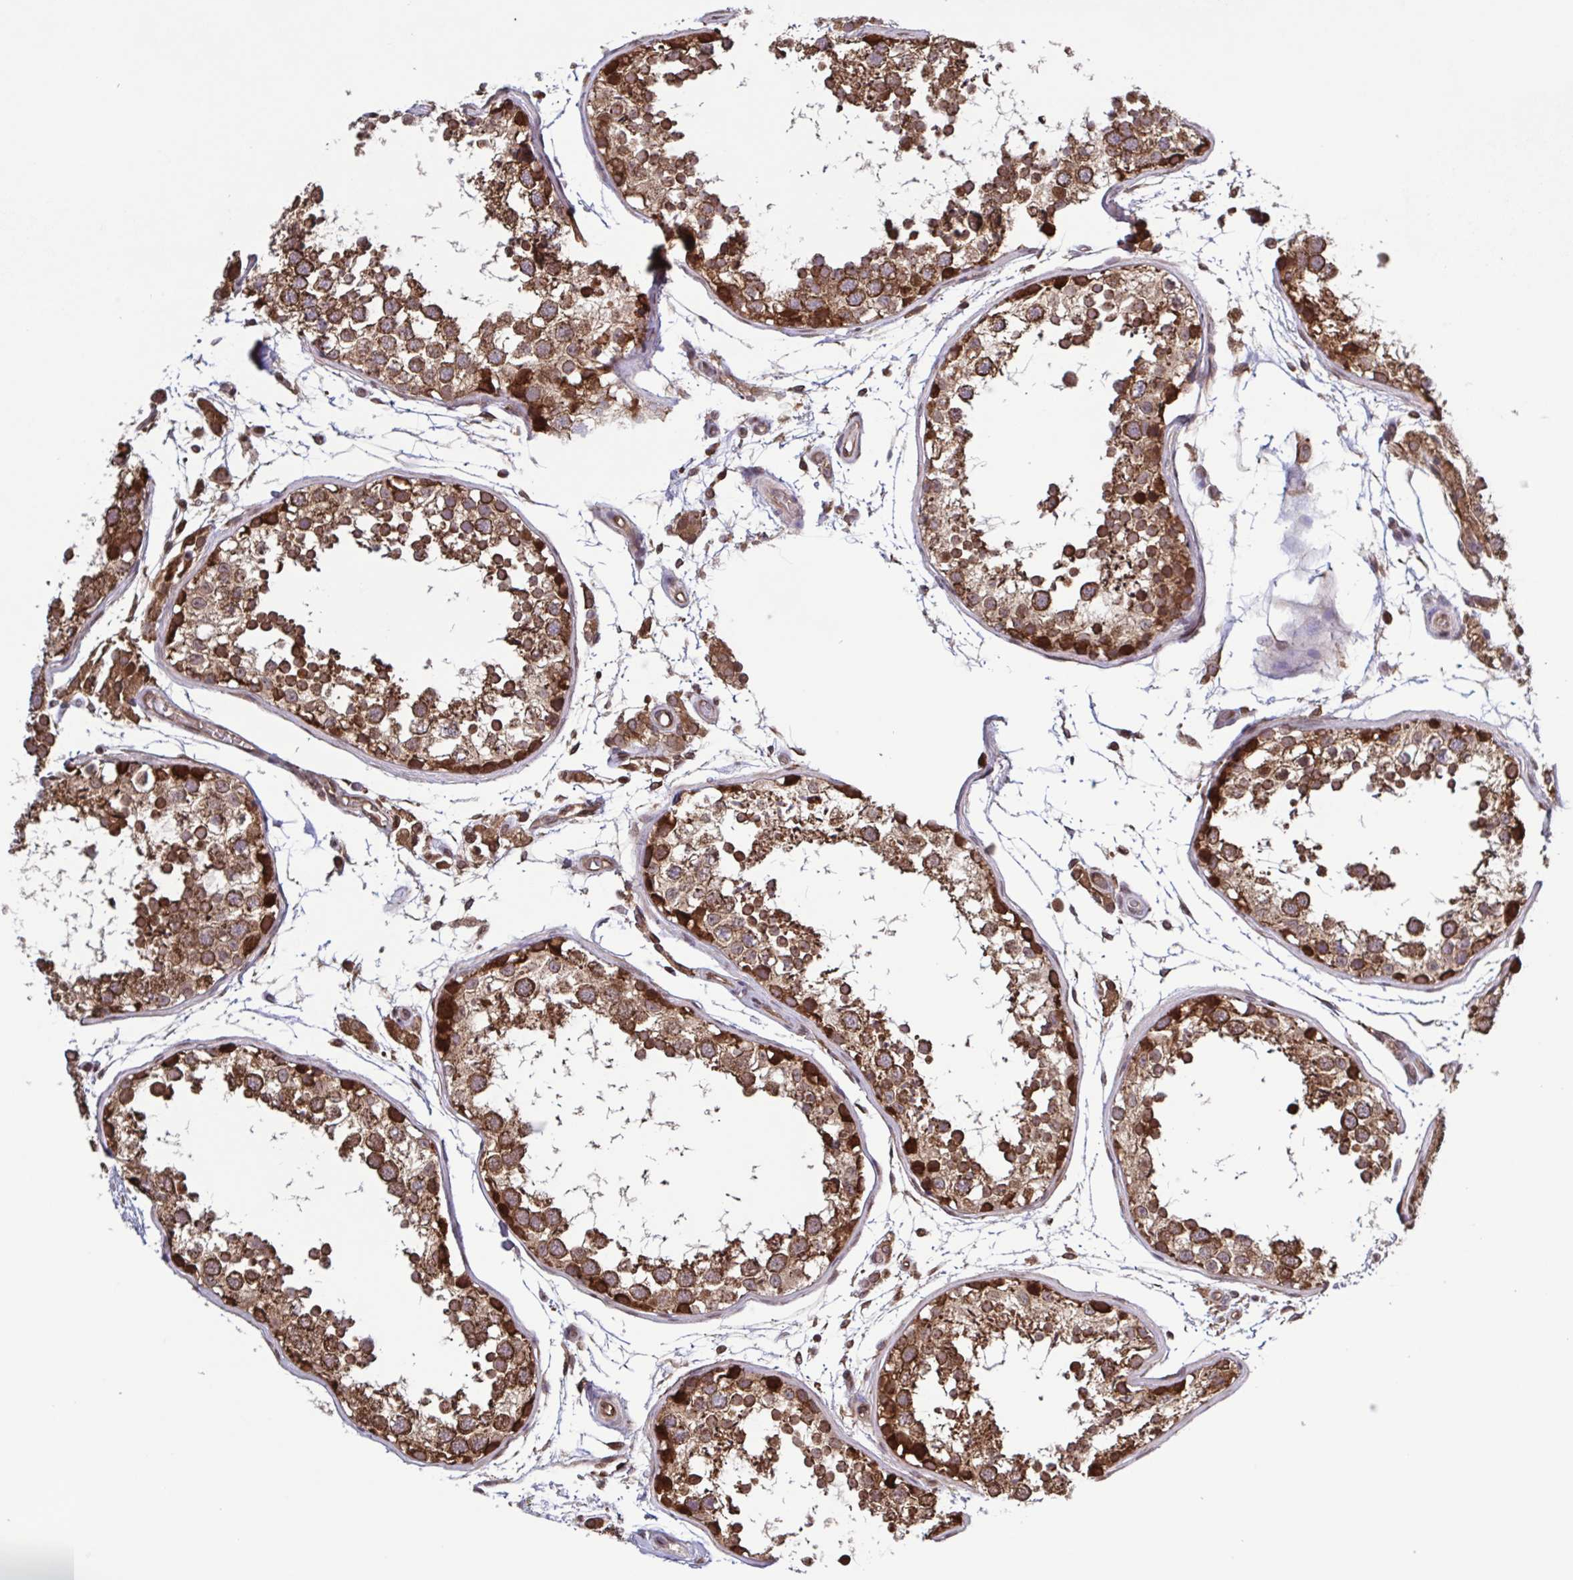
{"staining": {"intensity": "moderate", "quantity": ">75%", "location": "cytoplasmic/membranous"}, "tissue": "testis", "cell_type": "Cells in seminiferous ducts", "image_type": "normal", "snomed": [{"axis": "morphology", "description": "Normal tissue, NOS"}, {"axis": "topography", "description": "Testis"}], "caption": "Immunohistochemical staining of unremarkable testis demonstrates >75% levels of moderate cytoplasmic/membranous protein staining in about >75% of cells in seminiferous ducts.", "gene": "SEC63", "patient": {"sex": "male", "age": 29}}